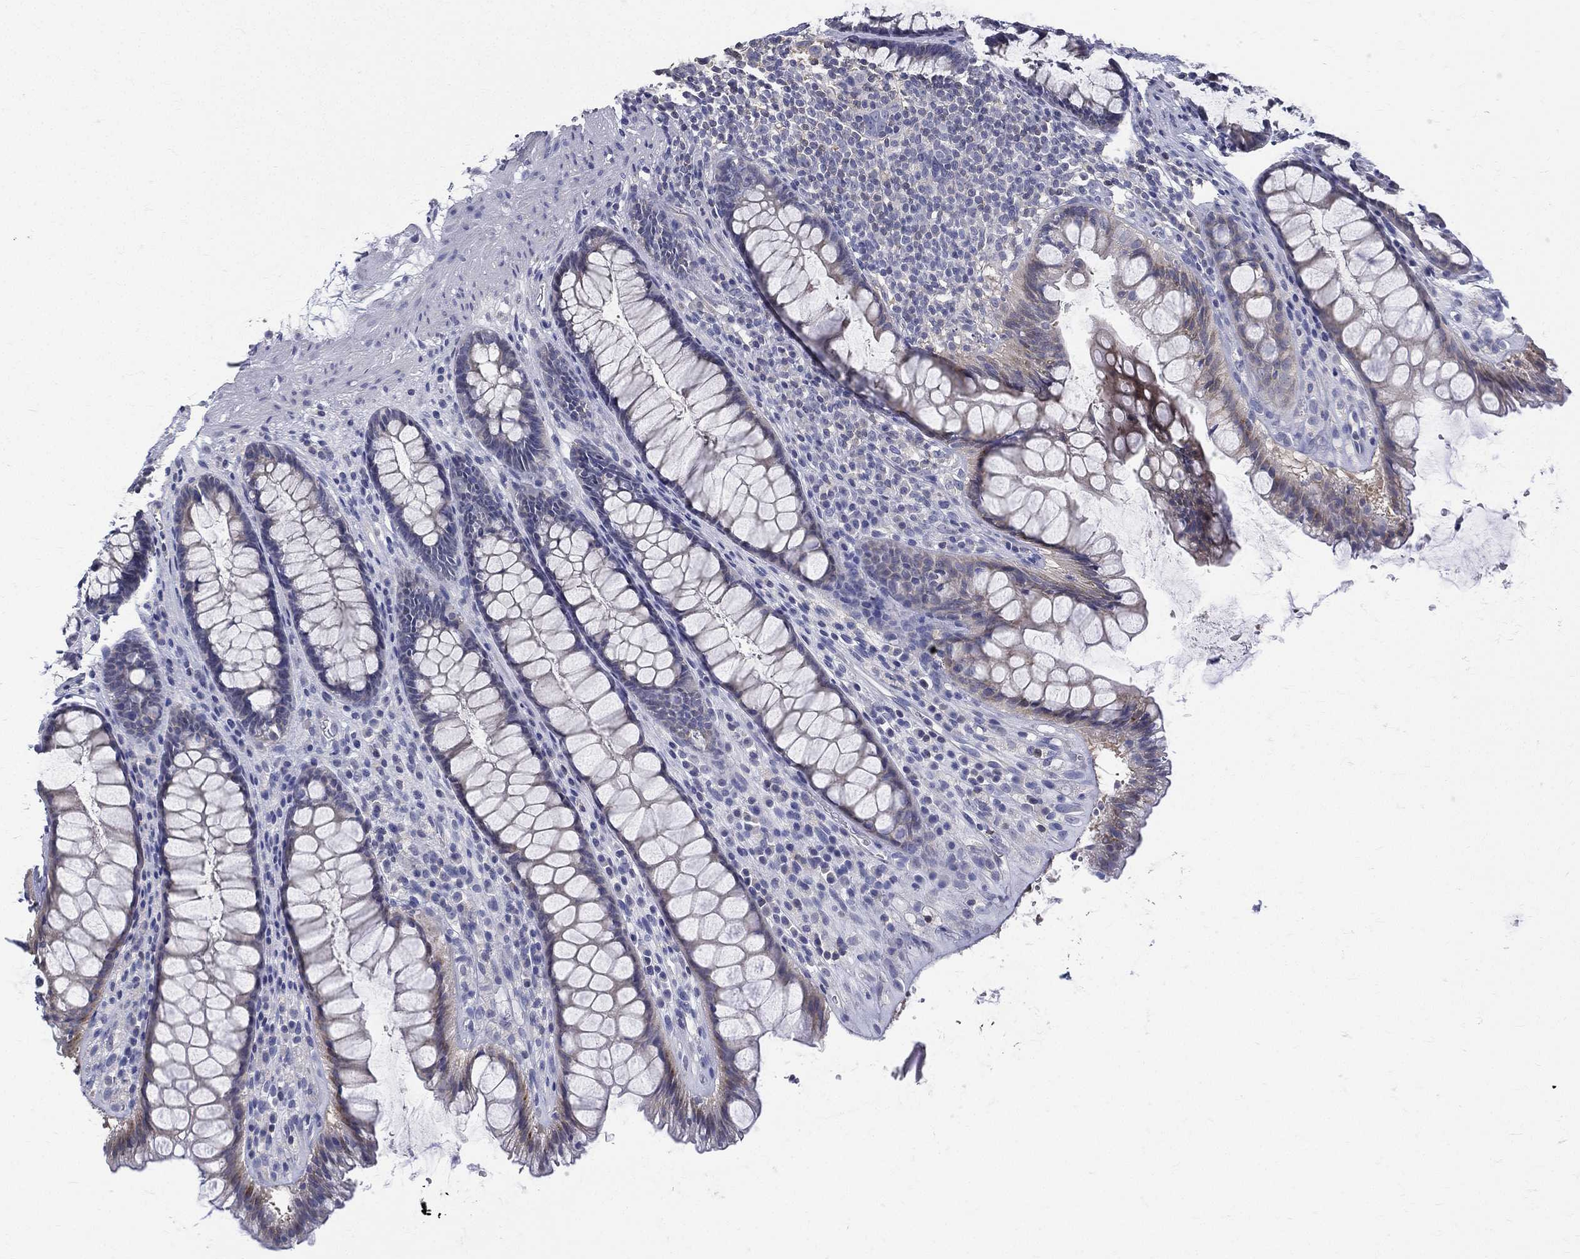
{"staining": {"intensity": "weak", "quantity": "<25%", "location": "cytoplasmic/membranous"}, "tissue": "rectum", "cell_type": "Glandular cells", "image_type": "normal", "snomed": [{"axis": "morphology", "description": "Normal tissue, NOS"}, {"axis": "topography", "description": "Rectum"}], "caption": "DAB immunohistochemical staining of normal human rectum exhibits no significant positivity in glandular cells.", "gene": "ETNPPL", "patient": {"sex": "male", "age": 72}}